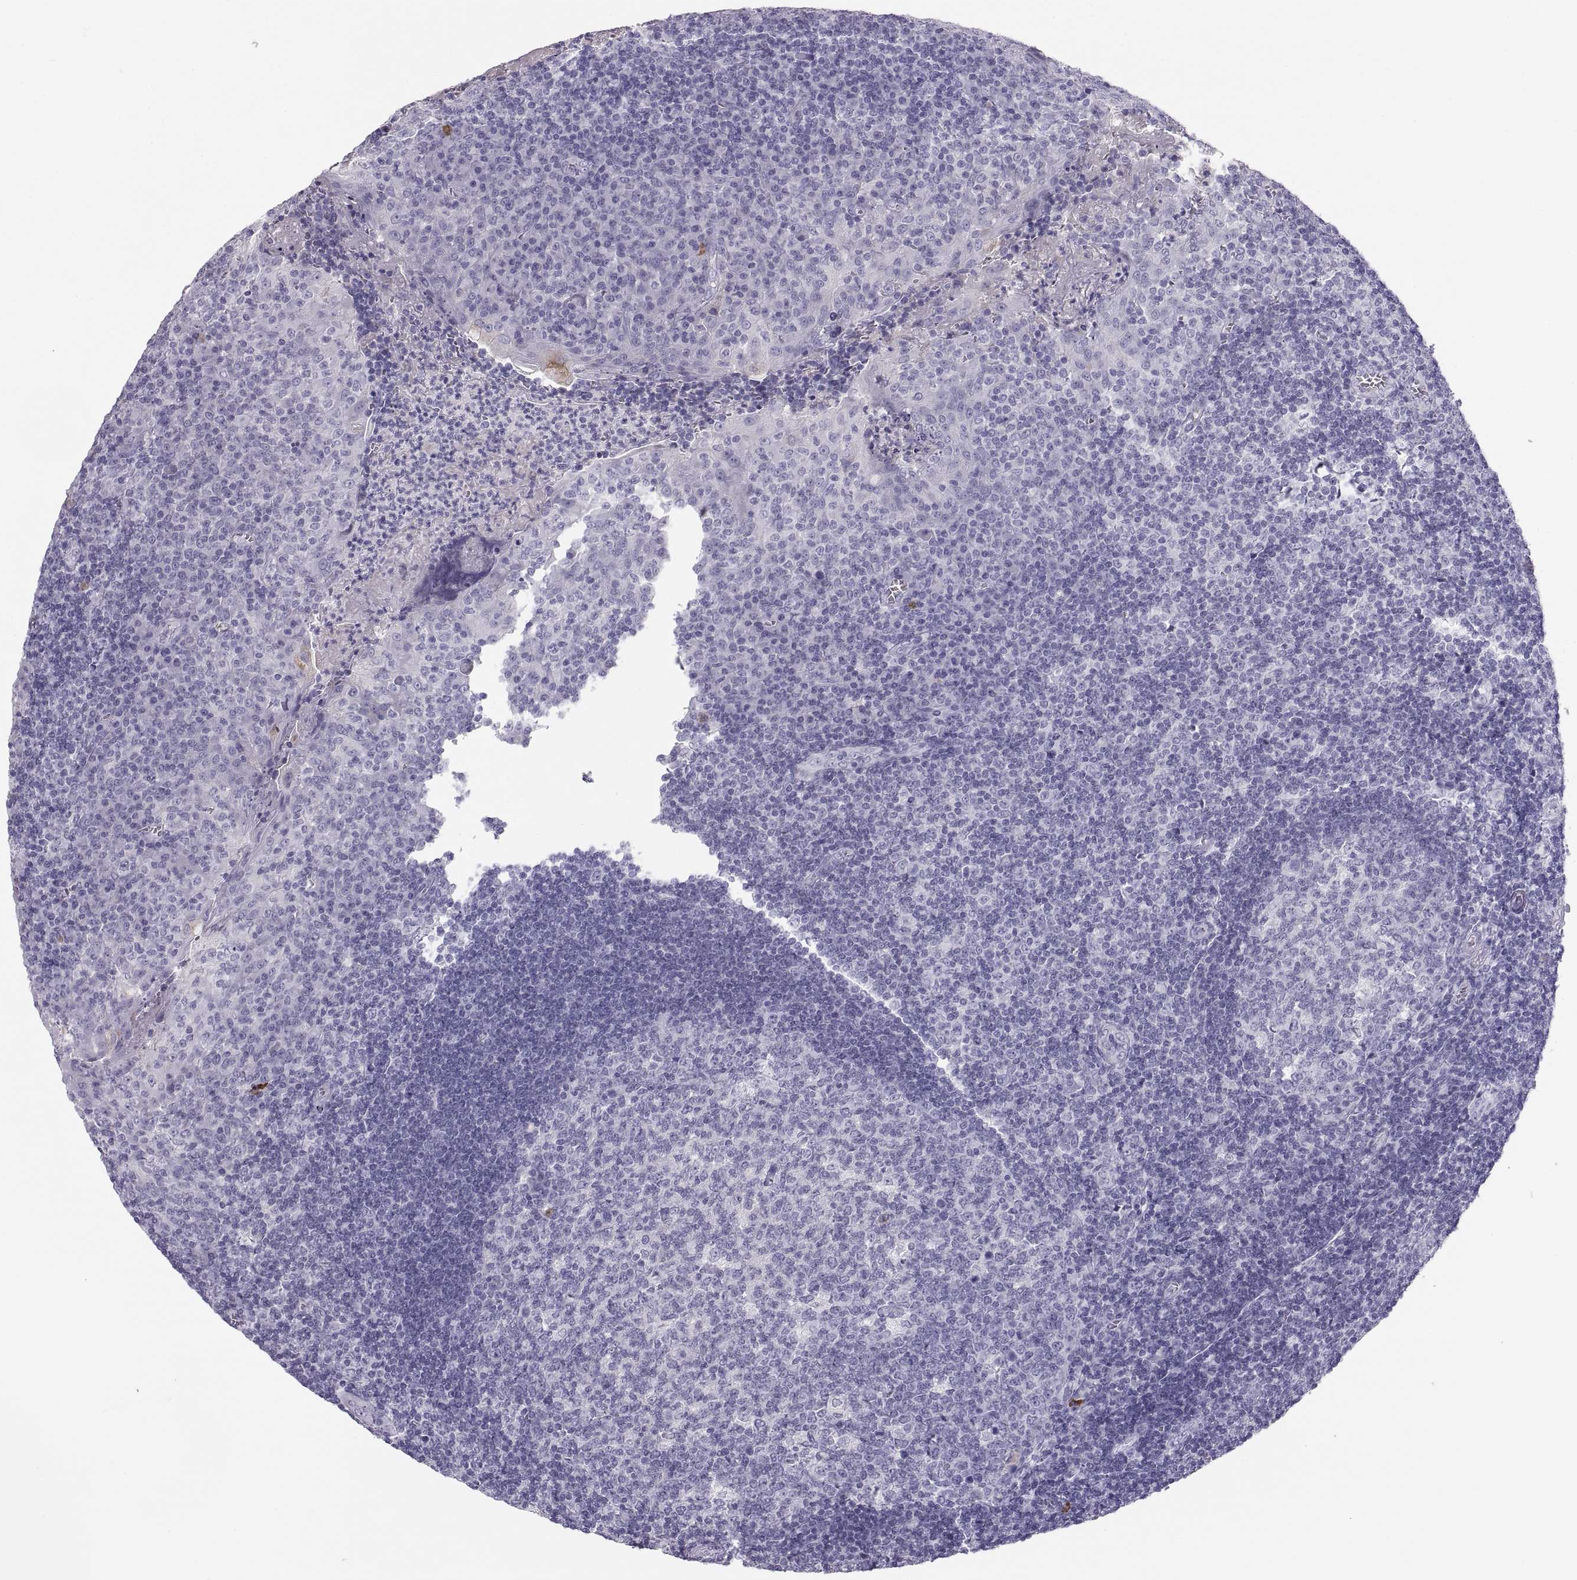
{"staining": {"intensity": "negative", "quantity": "none", "location": "none"}, "tissue": "tonsil", "cell_type": "Germinal center cells", "image_type": "normal", "snomed": [{"axis": "morphology", "description": "Normal tissue, NOS"}, {"axis": "topography", "description": "Tonsil"}], "caption": "This is an IHC photomicrograph of normal tonsil. There is no positivity in germinal center cells.", "gene": "MAGEB2", "patient": {"sex": "female", "age": 12}}